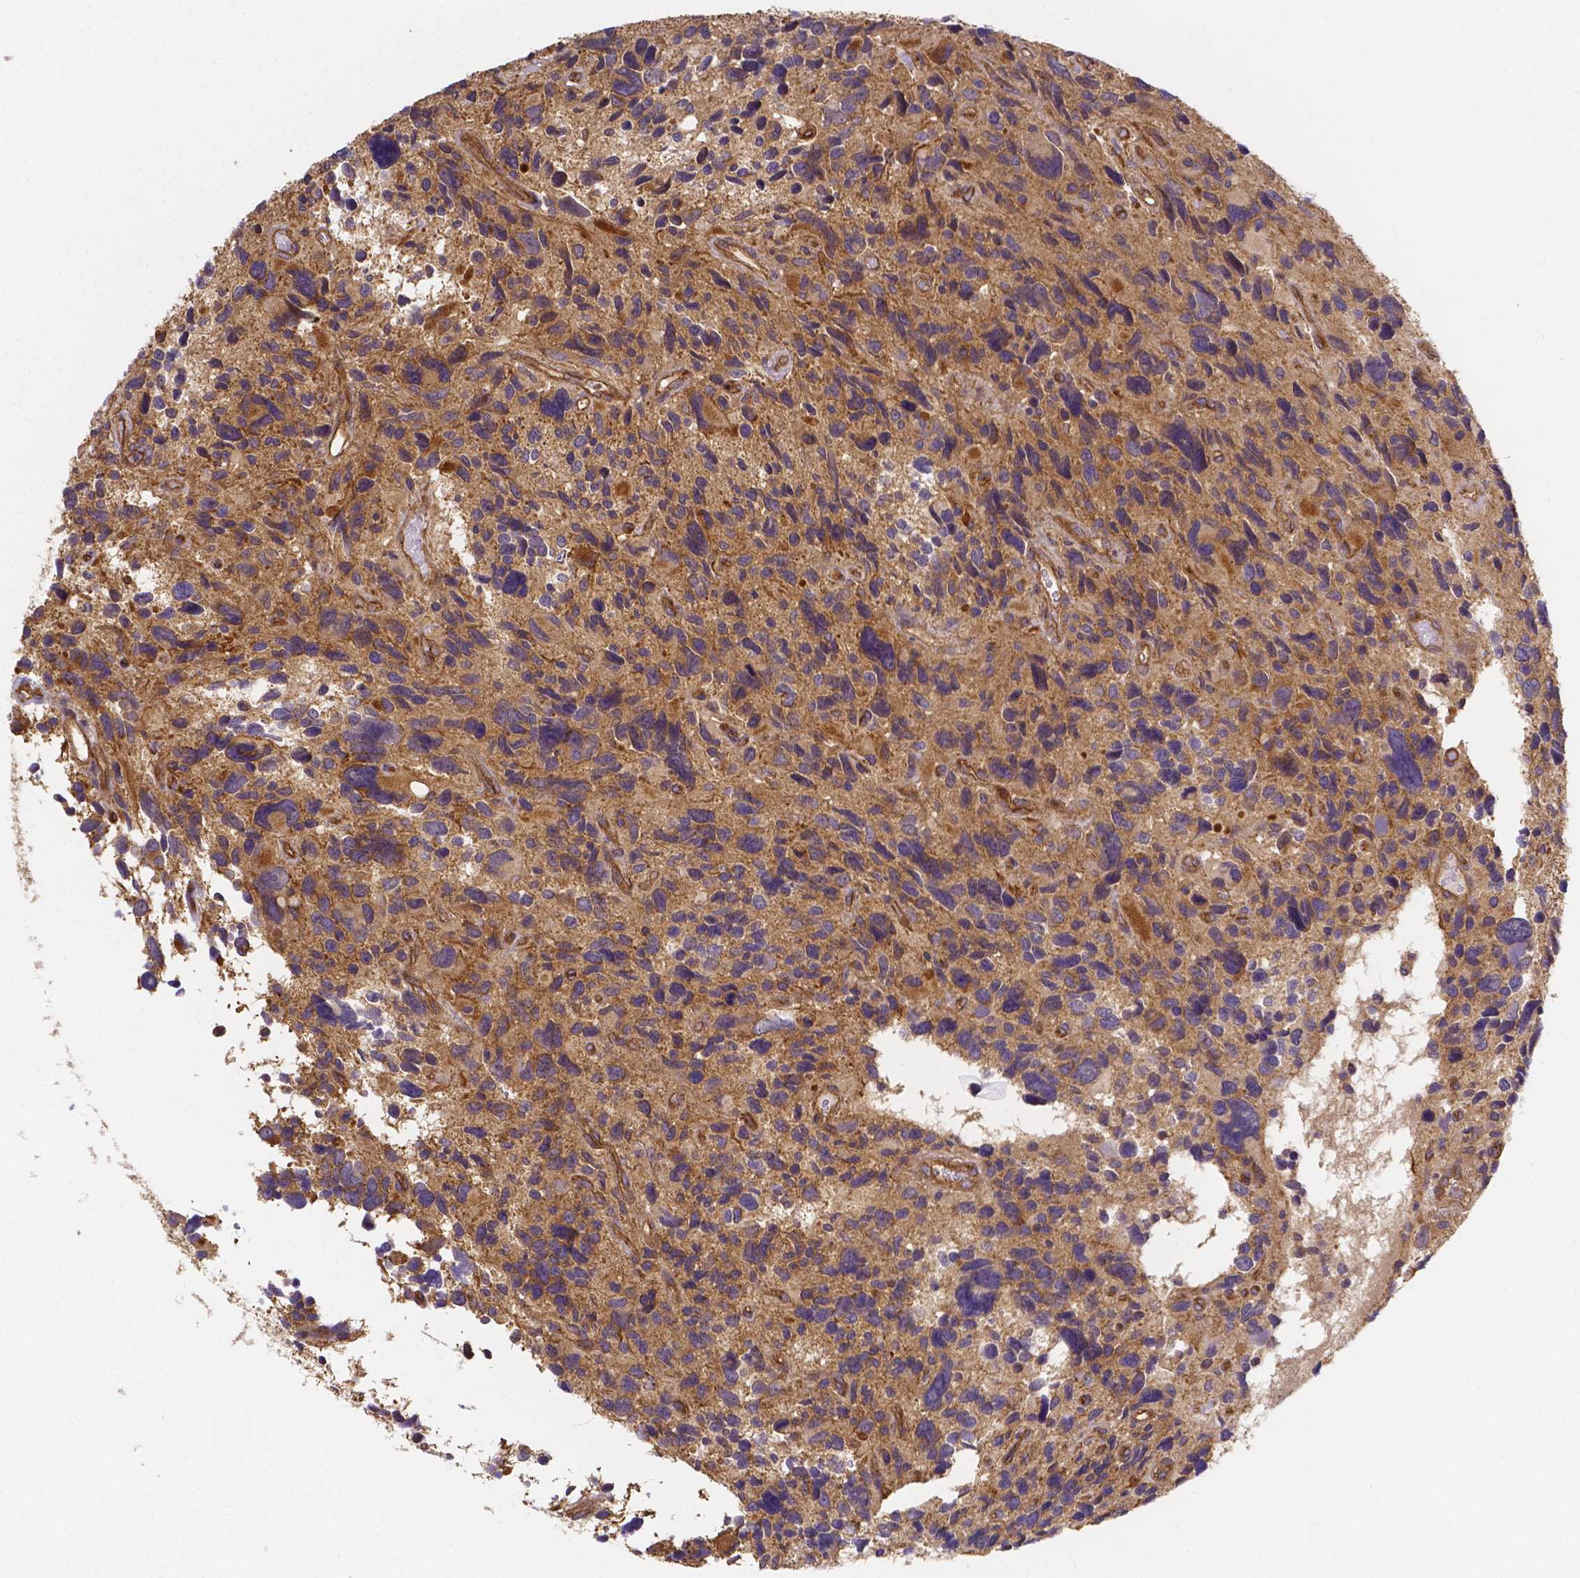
{"staining": {"intensity": "moderate", "quantity": ">75%", "location": "cytoplasmic/membranous"}, "tissue": "glioma", "cell_type": "Tumor cells", "image_type": "cancer", "snomed": [{"axis": "morphology", "description": "Glioma, malignant, High grade"}, {"axis": "topography", "description": "Brain"}], "caption": "Malignant glioma (high-grade) stained with a protein marker reveals moderate staining in tumor cells.", "gene": "CLINT1", "patient": {"sex": "male", "age": 46}}